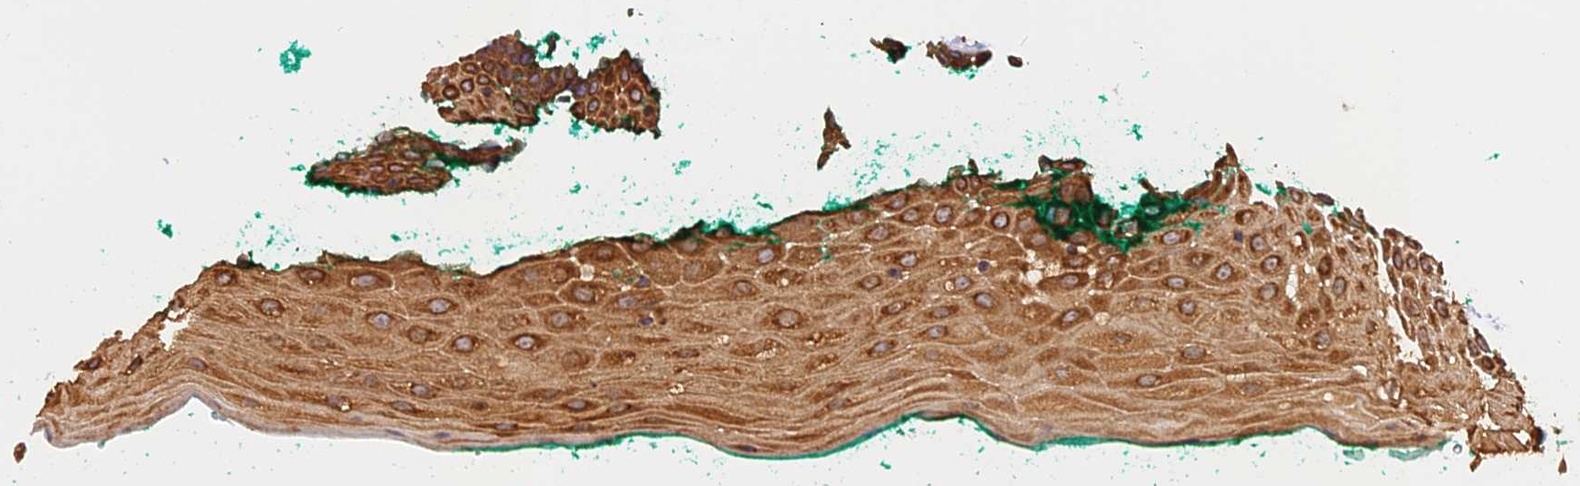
{"staining": {"intensity": "strong", "quantity": "25%-75%", "location": "cytoplasmic/membranous"}, "tissue": "oral mucosa", "cell_type": "Squamous epithelial cells", "image_type": "normal", "snomed": [{"axis": "morphology", "description": "Normal tissue, NOS"}, {"axis": "topography", "description": "Oral tissue"}], "caption": "Approximately 25%-75% of squamous epithelial cells in normal human oral mucosa display strong cytoplasmic/membranous protein expression as visualized by brown immunohistochemical staining.", "gene": "RPL5", "patient": {"sex": "female", "age": 70}}